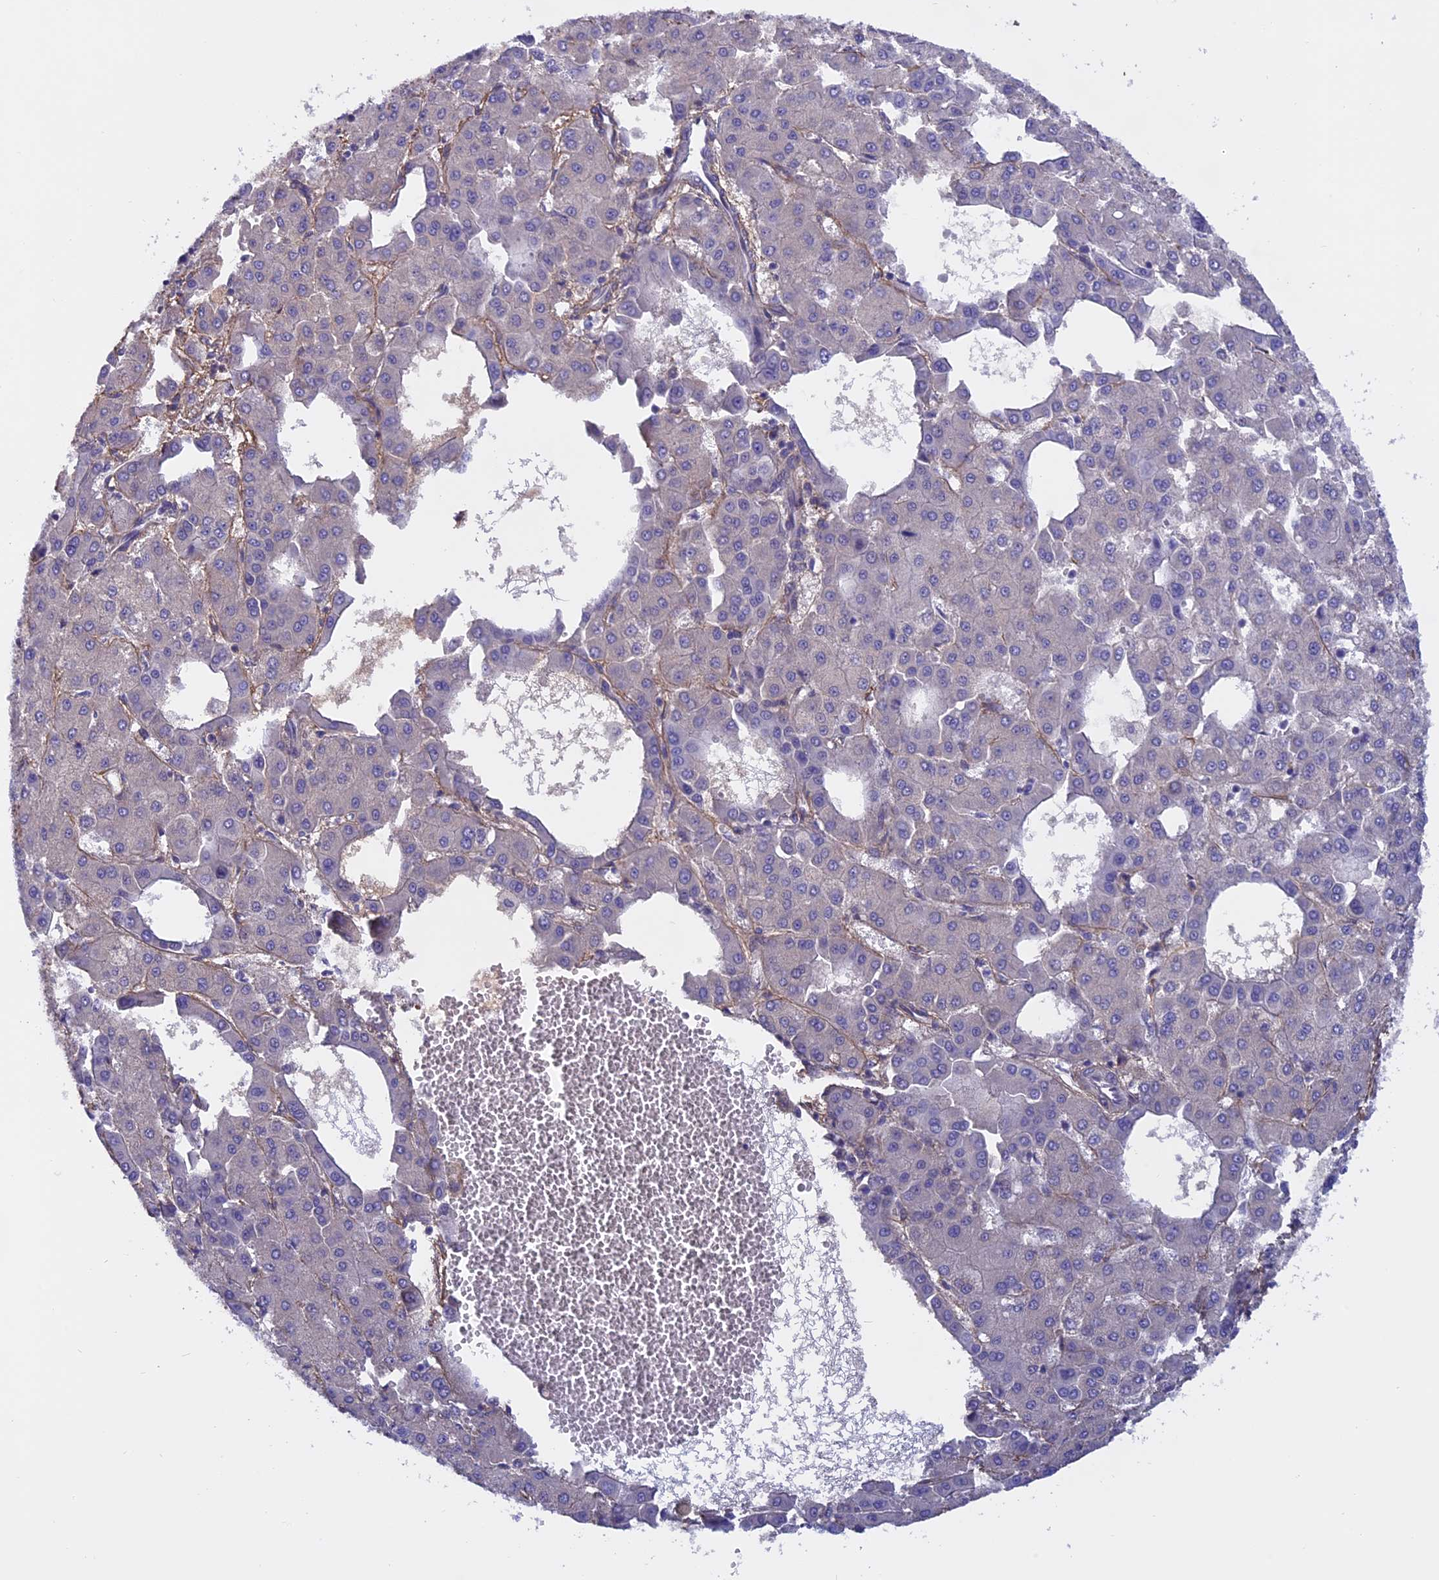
{"staining": {"intensity": "negative", "quantity": "none", "location": "none"}, "tissue": "liver cancer", "cell_type": "Tumor cells", "image_type": "cancer", "snomed": [{"axis": "morphology", "description": "Carcinoma, Hepatocellular, NOS"}, {"axis": "topography", "description": "Liver"}], "caption": "Liver hepatocellular carcinoma stained for a protein using IHC exhibits no positivity tumor cells.", "gene": "COL4A3", "patient": {"sex": "male", "age": 47}}